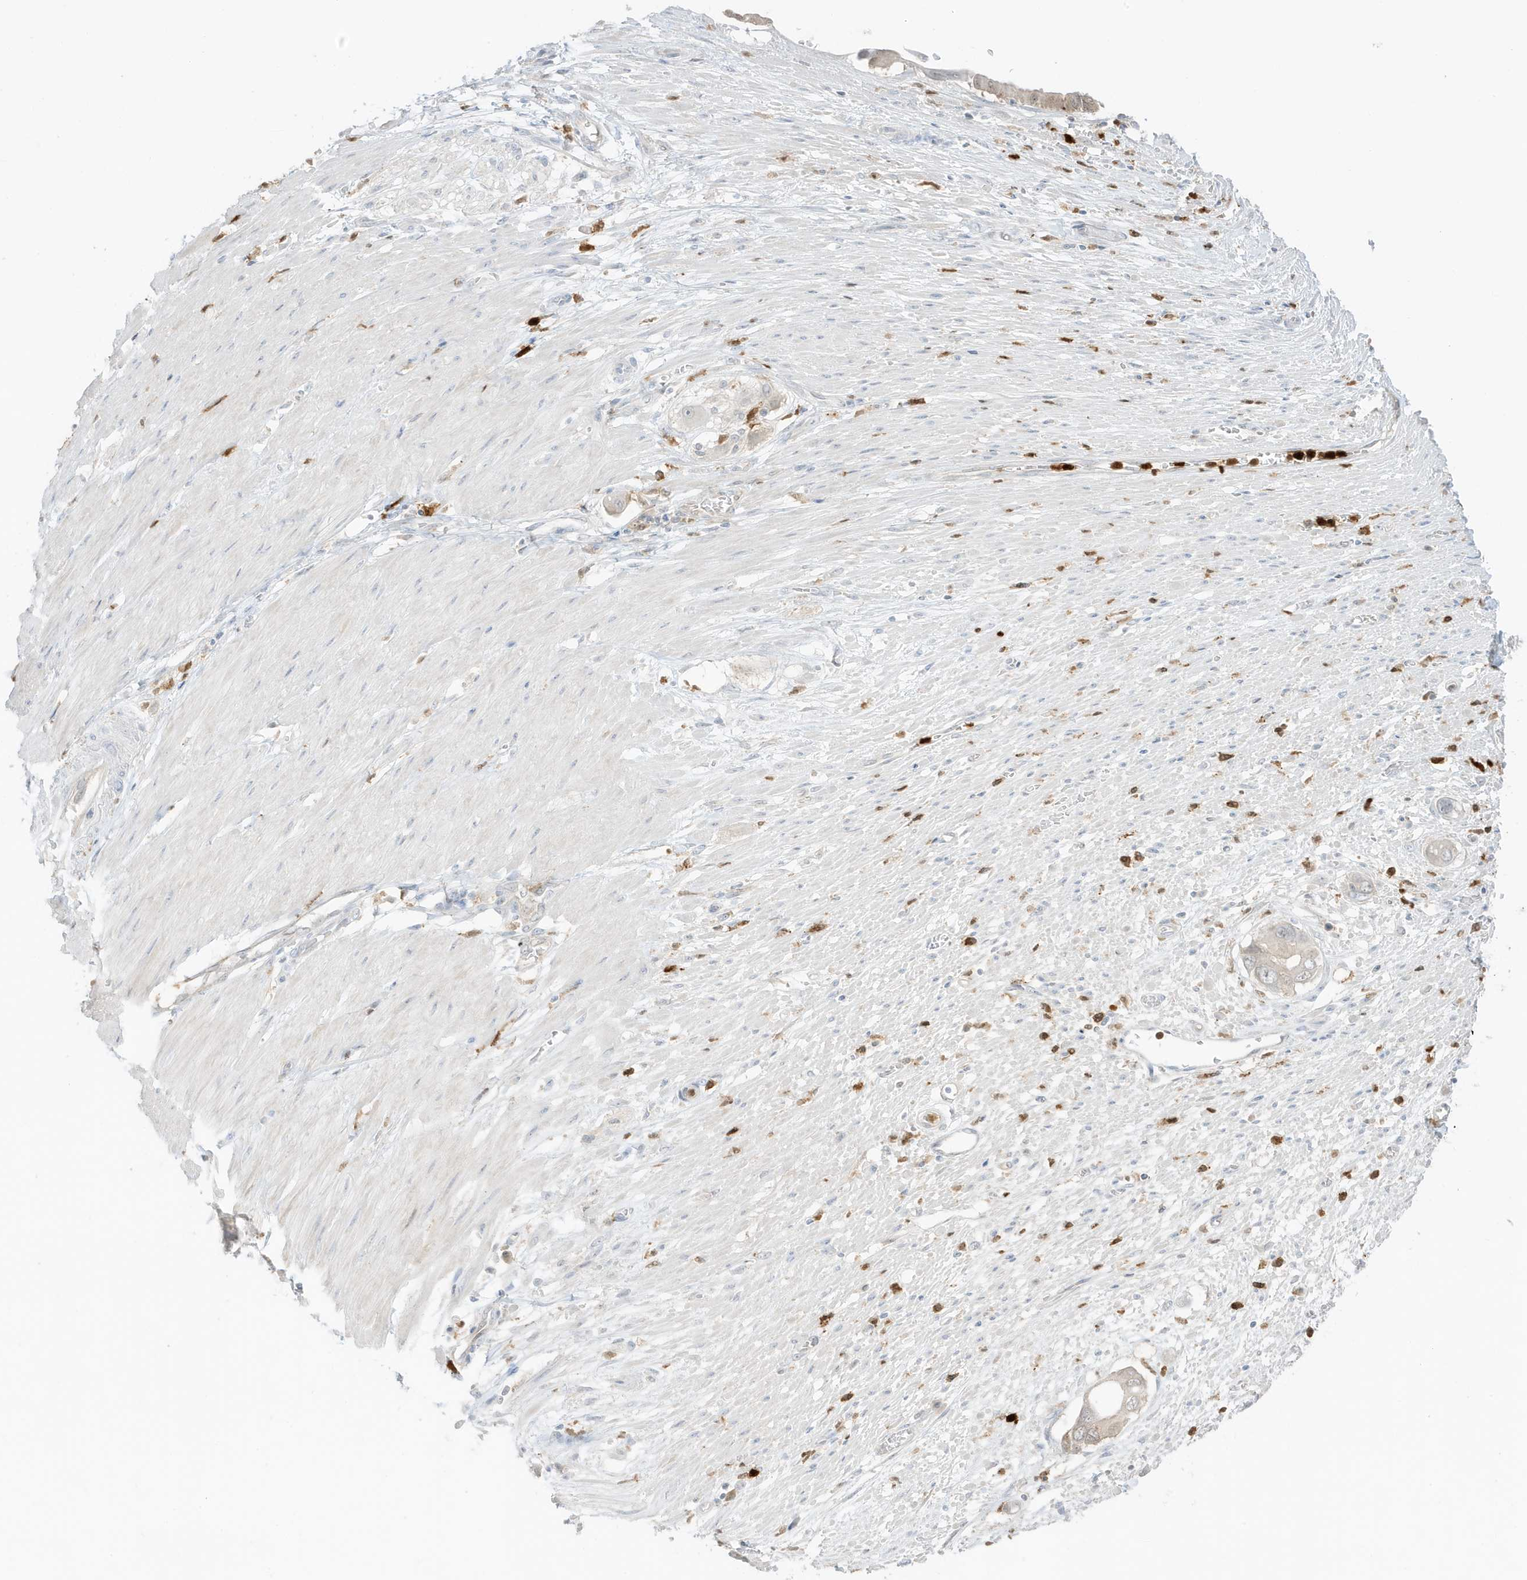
{"staining": {"intensity": "negative", "quantity": "none", "location": "none"}, "tissue": "pancreatic cancer", "cell_type": "Tumor cells", "image_type": "cancer", "snomed": [{"axis": "morphology", "description": "Adenocarcinoma, NOS"}, {"axis": "topography", "description": "Pancreas"}], "caption": "IHC of pancreatic cancer (adenocarcinoma) demonstrates no staining in tumor cells.", "gene": "GCA", "patient": {"sex": "male", "age": 68}}